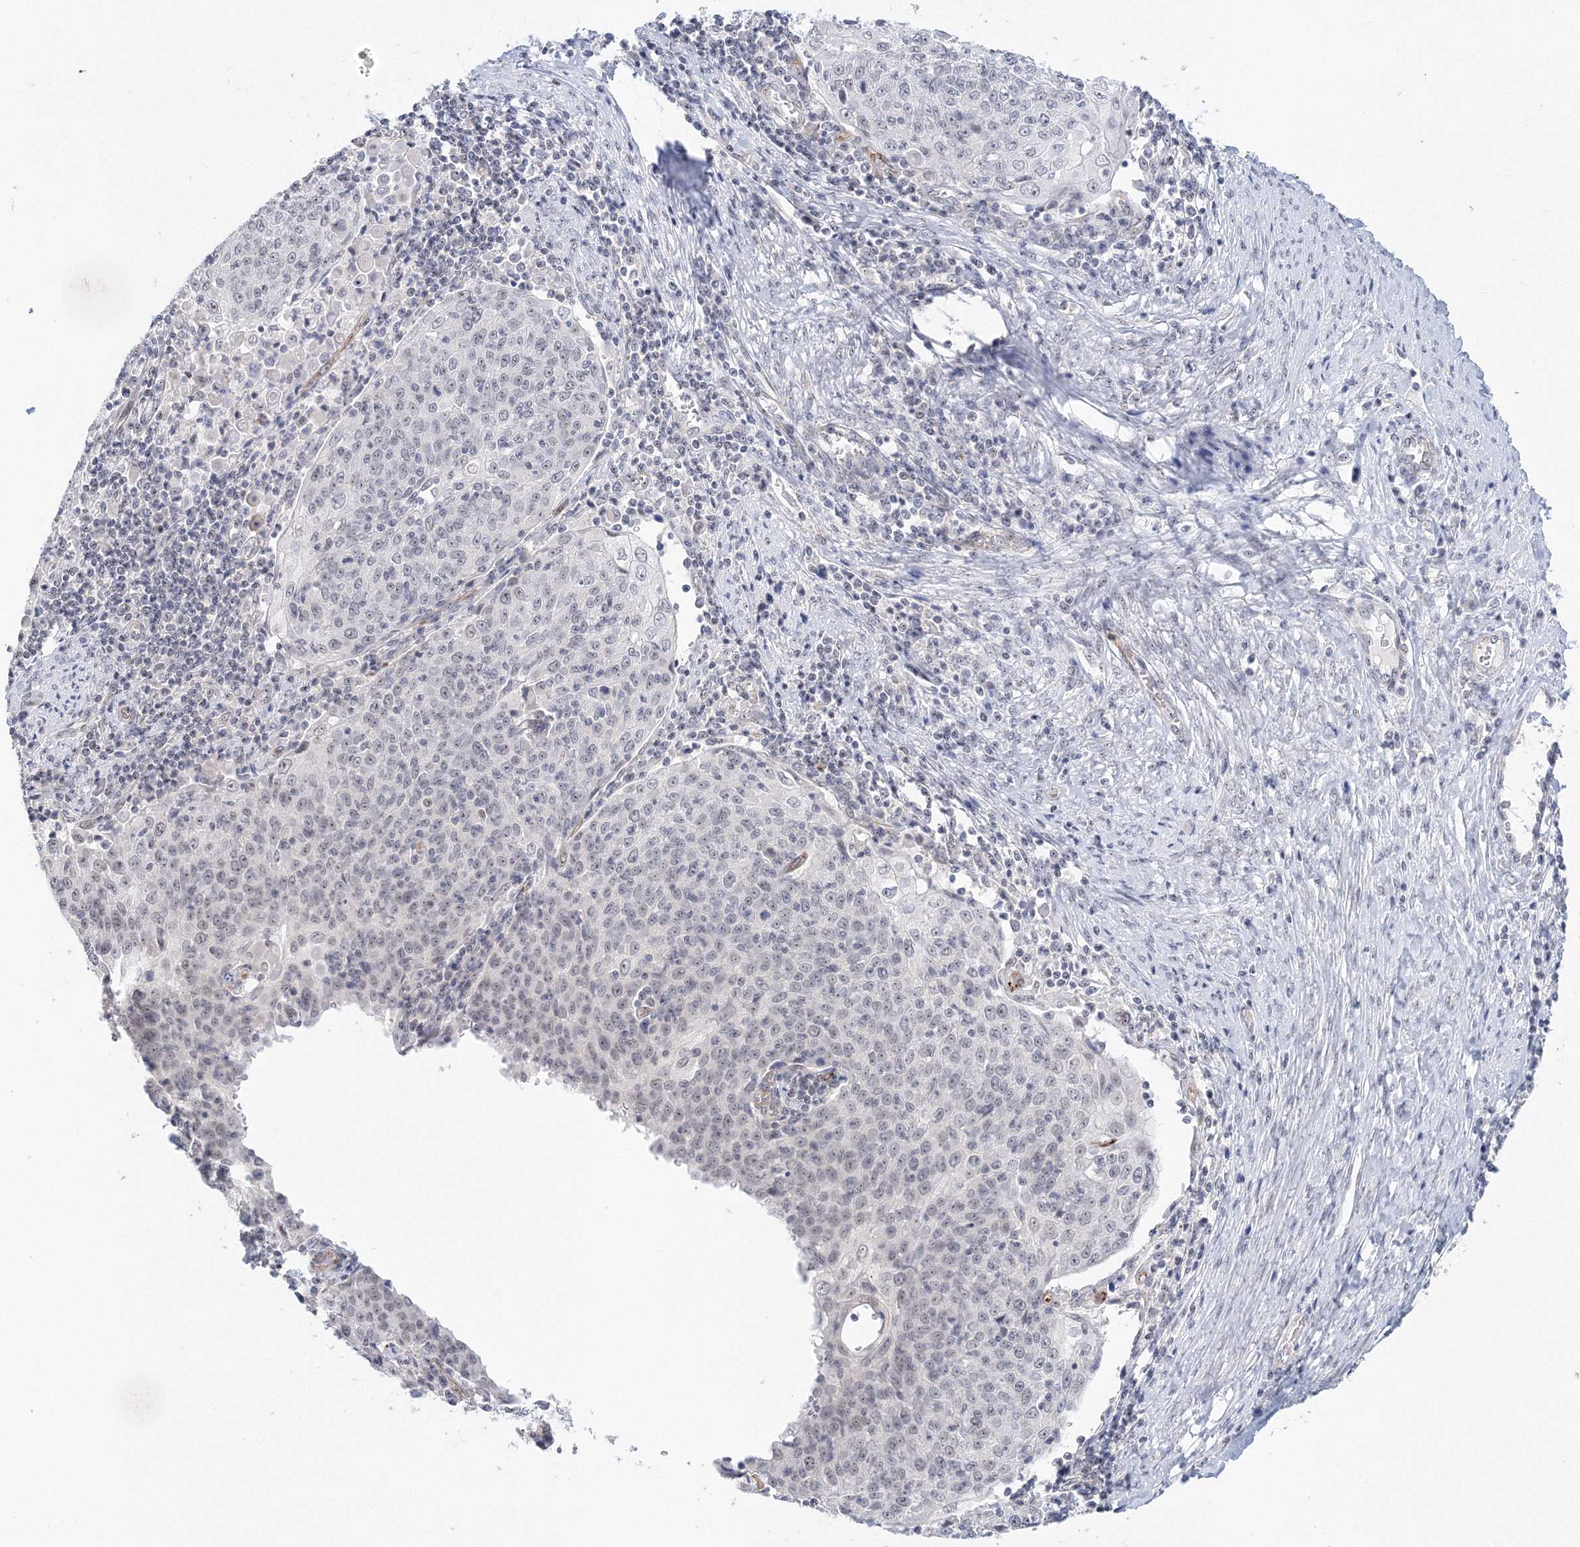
{"staining": {"intensity": "negative", "quantity": "none", "location": "none"}, "tissue": "cervical cancer", "cell_type": "Tumor cells", "image_type": "cancer", "snomed": [{"axis": "morphology", "description": "Squamous cell carcinoma, NOS"}, {"axis": "topography", "description": "Cervix"}], "caption": "Cervical cancer was stained to show a protein in brown. There is no significant staining in tumor cells.", "gene": "SIRT7", "patient": {"sex": "female", "age": 48}}